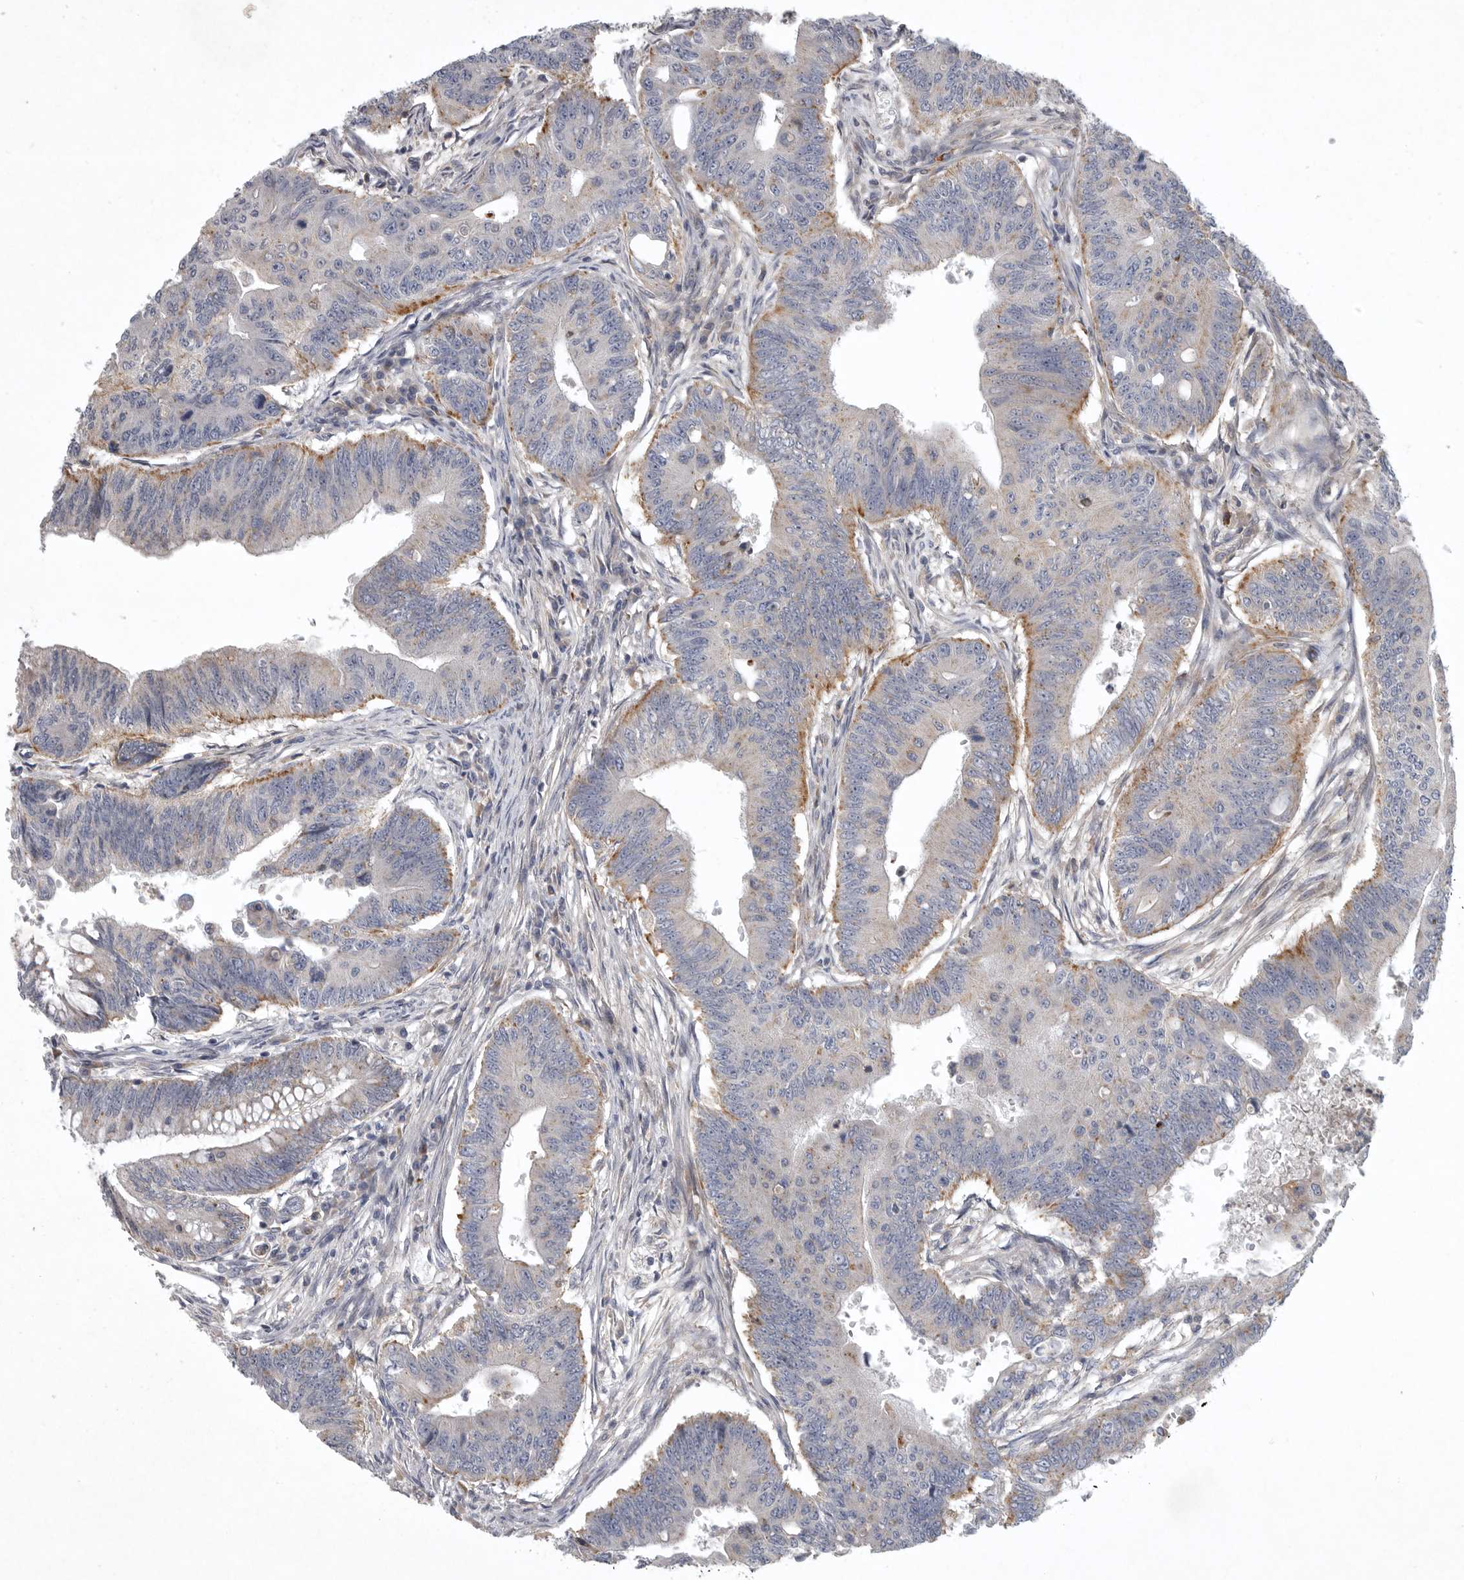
{"staining": {"intensity": "moderate", "quantity": "25%-75%", "location": "cytoplasmic/membranous"}, "tissue": "colorectal cancer", "cell_type": "Tumor cells", "image_type": "cancer", "snomed": [{"axis": "morphology", "description": "Adenoma, NOS"}, {"axis": "morphology", "description": "Adenocarcinoma, NOS"}, {"axis": "topography", "description": "Colon"}], "caption": "Moderate cytoplasmic/membranous protein staining is appreciated in about 25%-75% of tumor cells in adenoma (colorectal). Using DAB (brown) and hematoxylin (blue) stains, captured at high magnification using brightfield microscopy.", "gene": "LAMTOR3", "patient": {"sex": "male", "age": 79}}